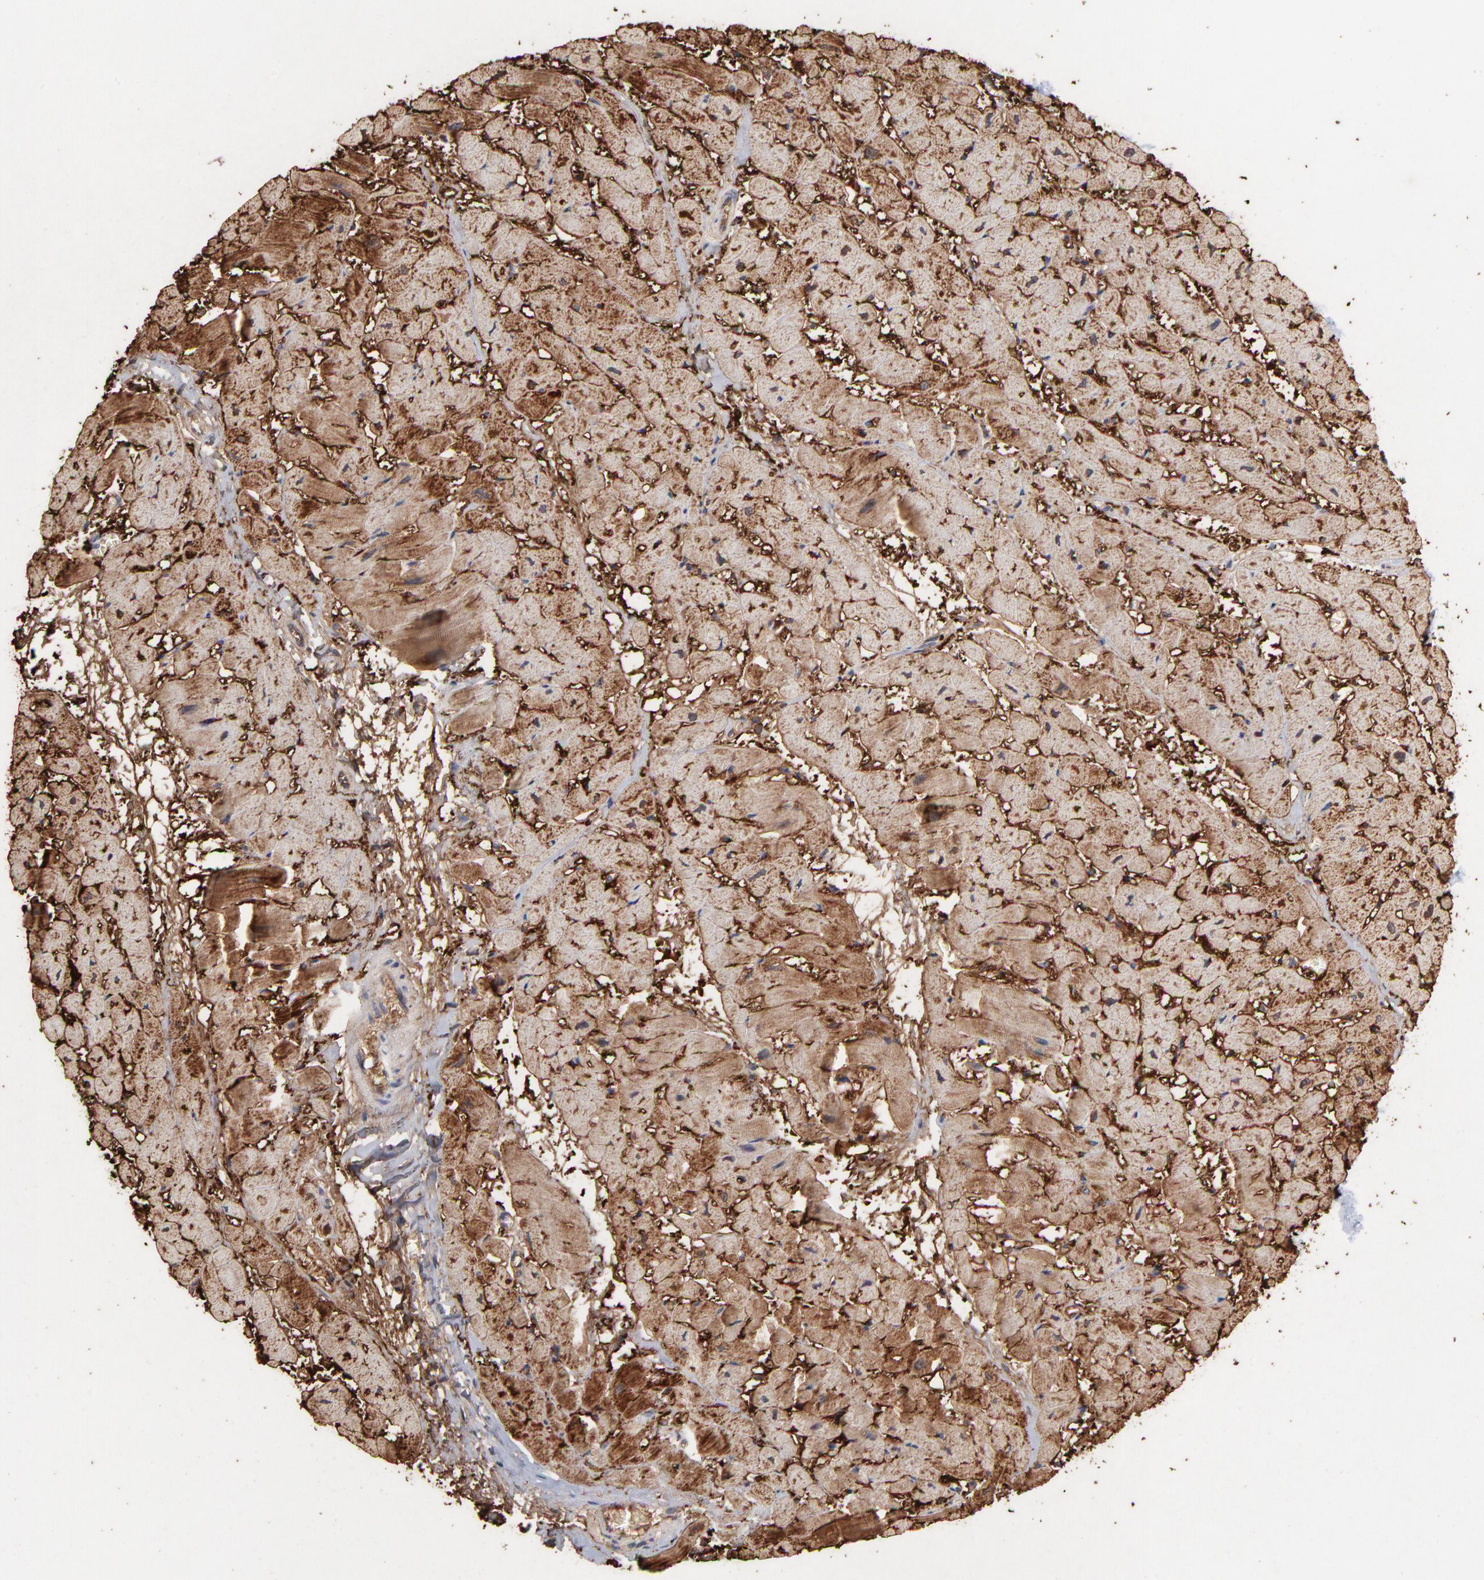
{"staining": {"intensity": "strong", "quantity": ">75%", "location": "cytoplasmic/membranous"}, "tissue": "heart muscle", "cell_type": "Cardiomyocytes", "image_type": "normal", "snomed": [{"axis": "morphology", "description": "Normal tissue, NOS"}, {"axis": "topography", "description": "Heart"}], "caption": "Immunohistochemistry staining of unremarkable heart muscle, which reveals high levels of strong cytoplasmic/membranous staining in about >75% of cardiomyocytes indicating strong cytoplasmic/membranous protein expression. The staining was performed using DAB (3,3'-diaminobenzidine) (brown) for protein detection and nuclei were counterstained in hematoxylin (blue).", "gene": "NFKBIA", "patient": {"sex": "male", "age": 45}}